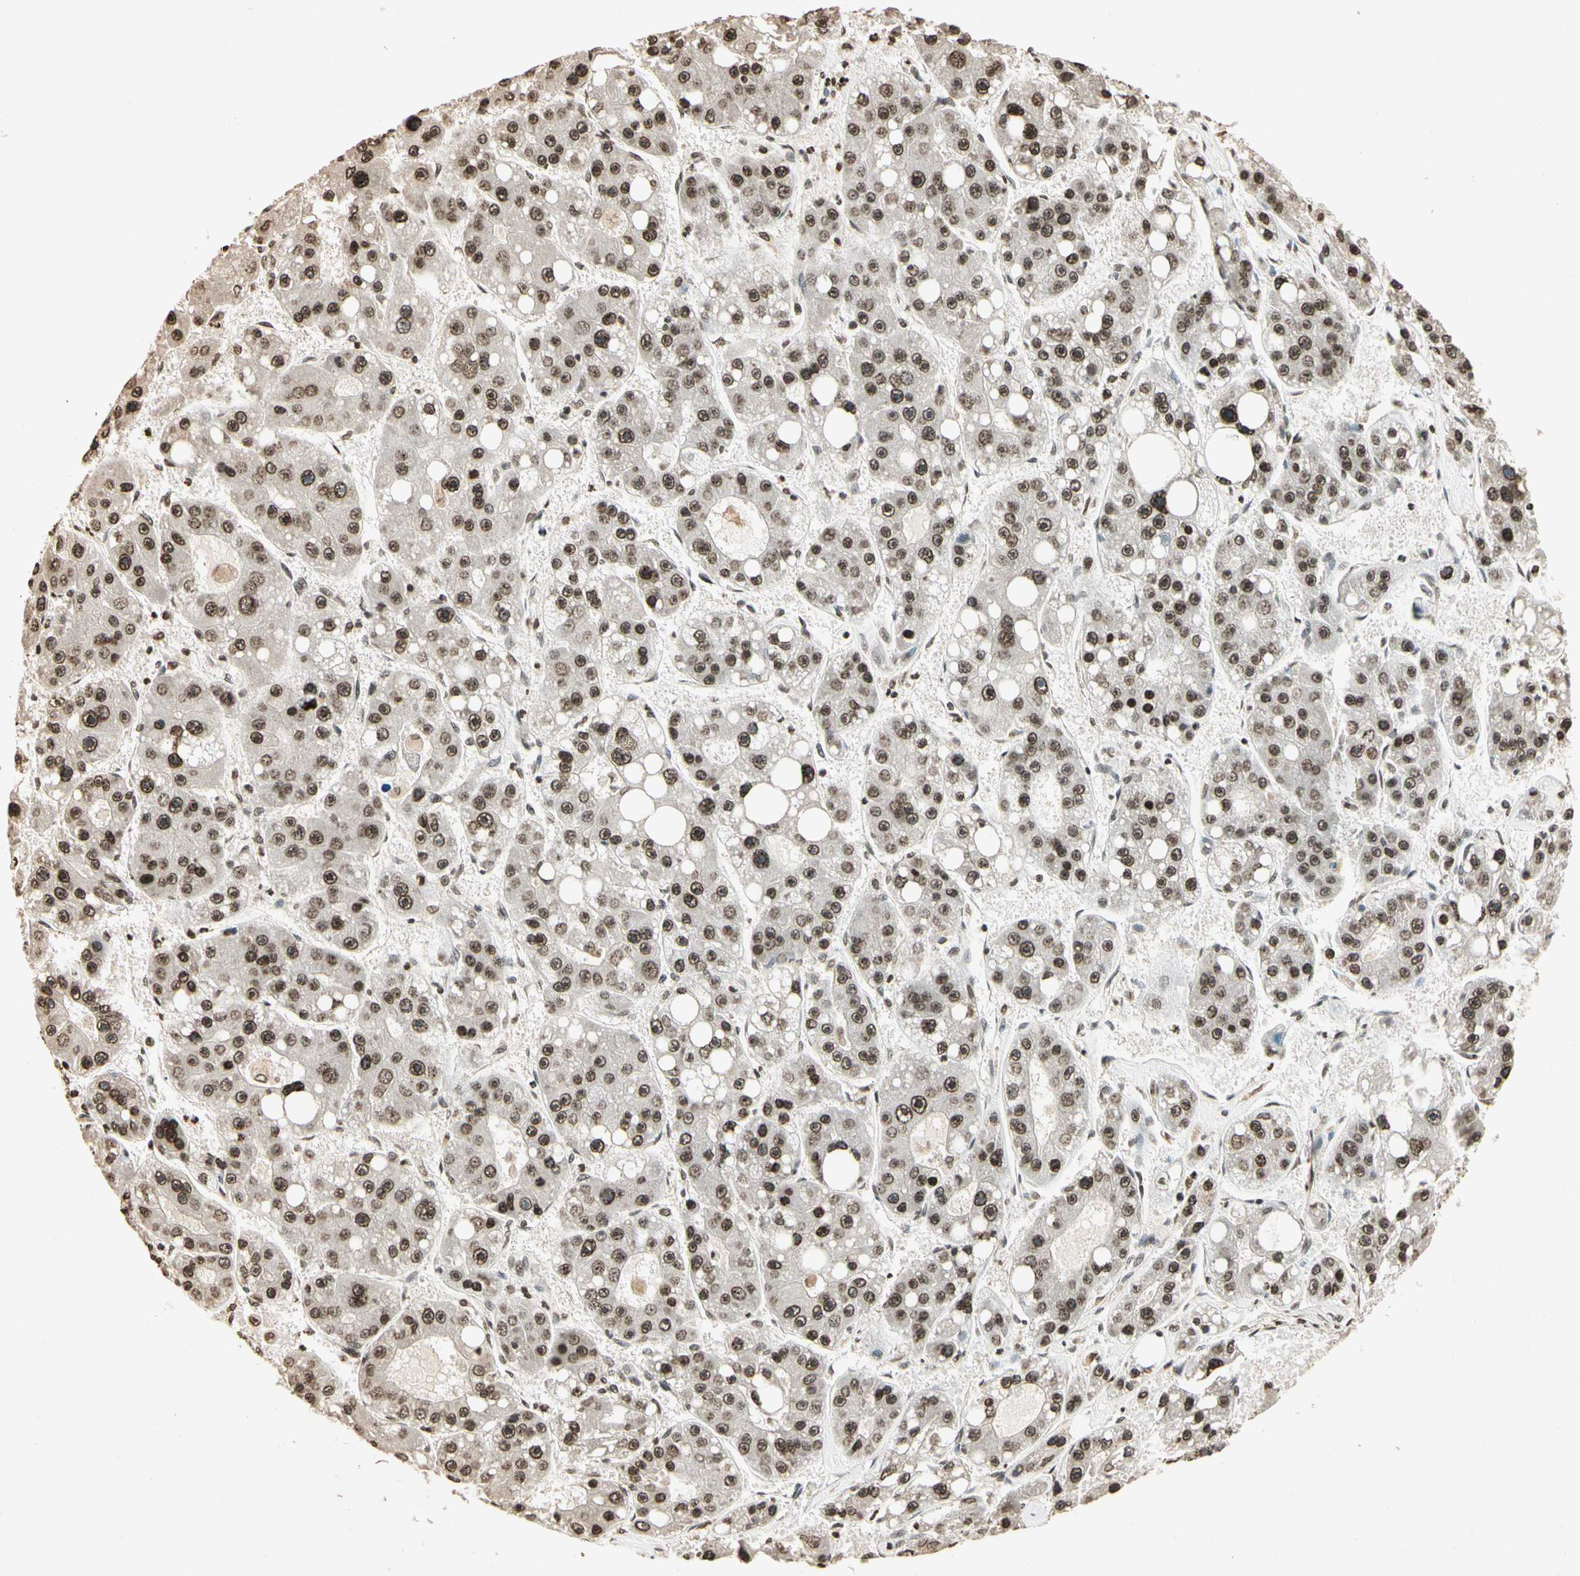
{"staining": {"intensity": "moderate", "quantity": ">75%", "location": "nuclear"}, "tissue": "liver cancer", "cell_type": "Tumor cells", "image_type": "cancer", "snomed": [{"axis": "morphology", "description": "Carcinoma, Hepatocellular, NOS"}, {"axis": "topography", "description": "Liver"}], "caption": "Human liver hepatocellular carcinoma stained with a brown dye reveals moderate nuclear positive positivity in about >75% of tumor cells.", "gene": "TOP1", "patient": {"sex": "female", "age": 61}}